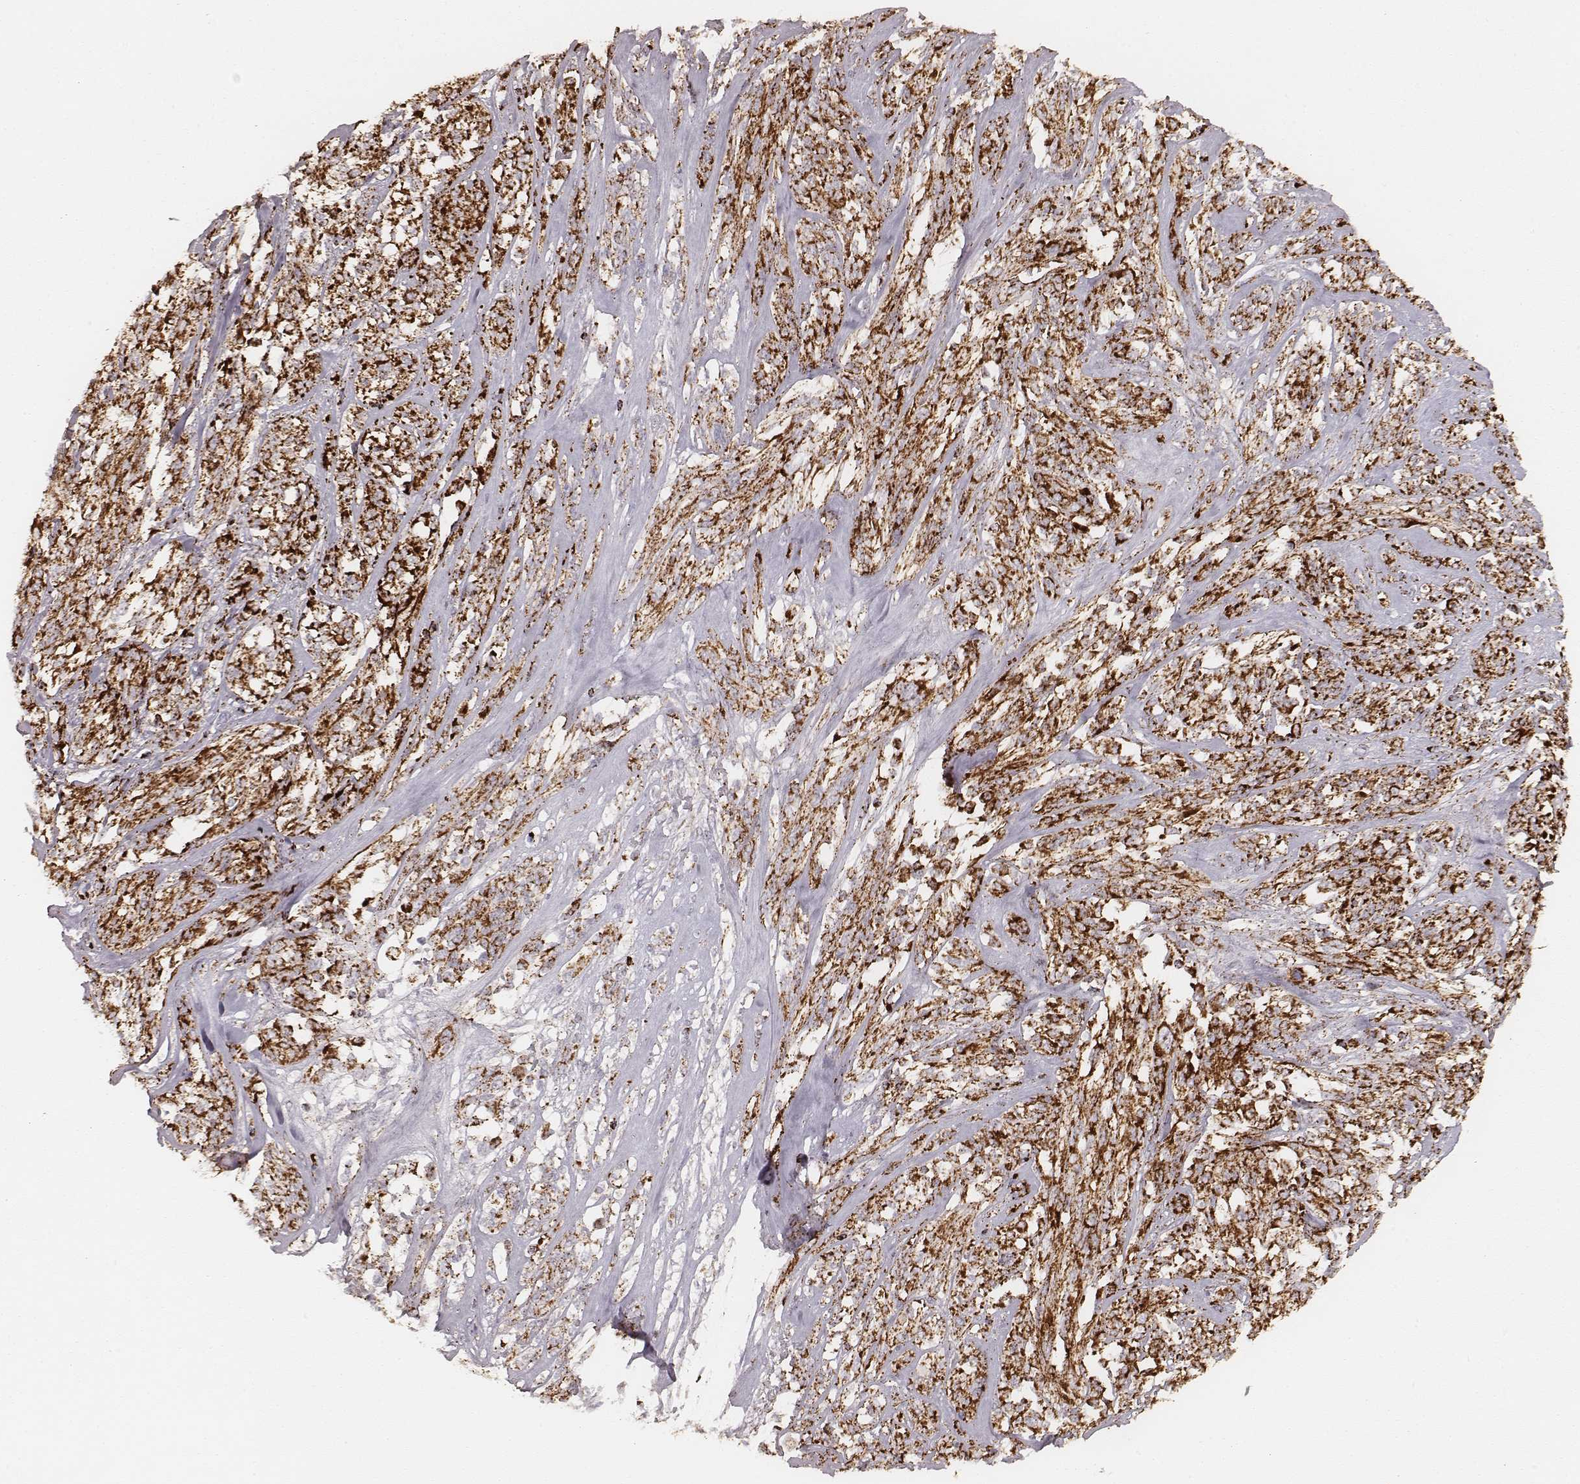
{"staining": {"intensity": "strong", "quantity": ">75%", "location": "cytoplasmic/membranous"}, "tissue": "melanoma", "cell_type": "Tumor cells", "image_type": "cancer", "snomed": [{"axis": "morphology", "description": "Malignant melanoma, NOS"}, {"axis": "topography", "description": "Skin"}], "caption": "Immunohistochemistry image of melanoma stained for a protein (brown), which displays high levels of strong cytoplasmic/membranous staining in approximately >75% of tumor cells.", "gene": "CS", "patient": {"sex": "female", "age": 91}}